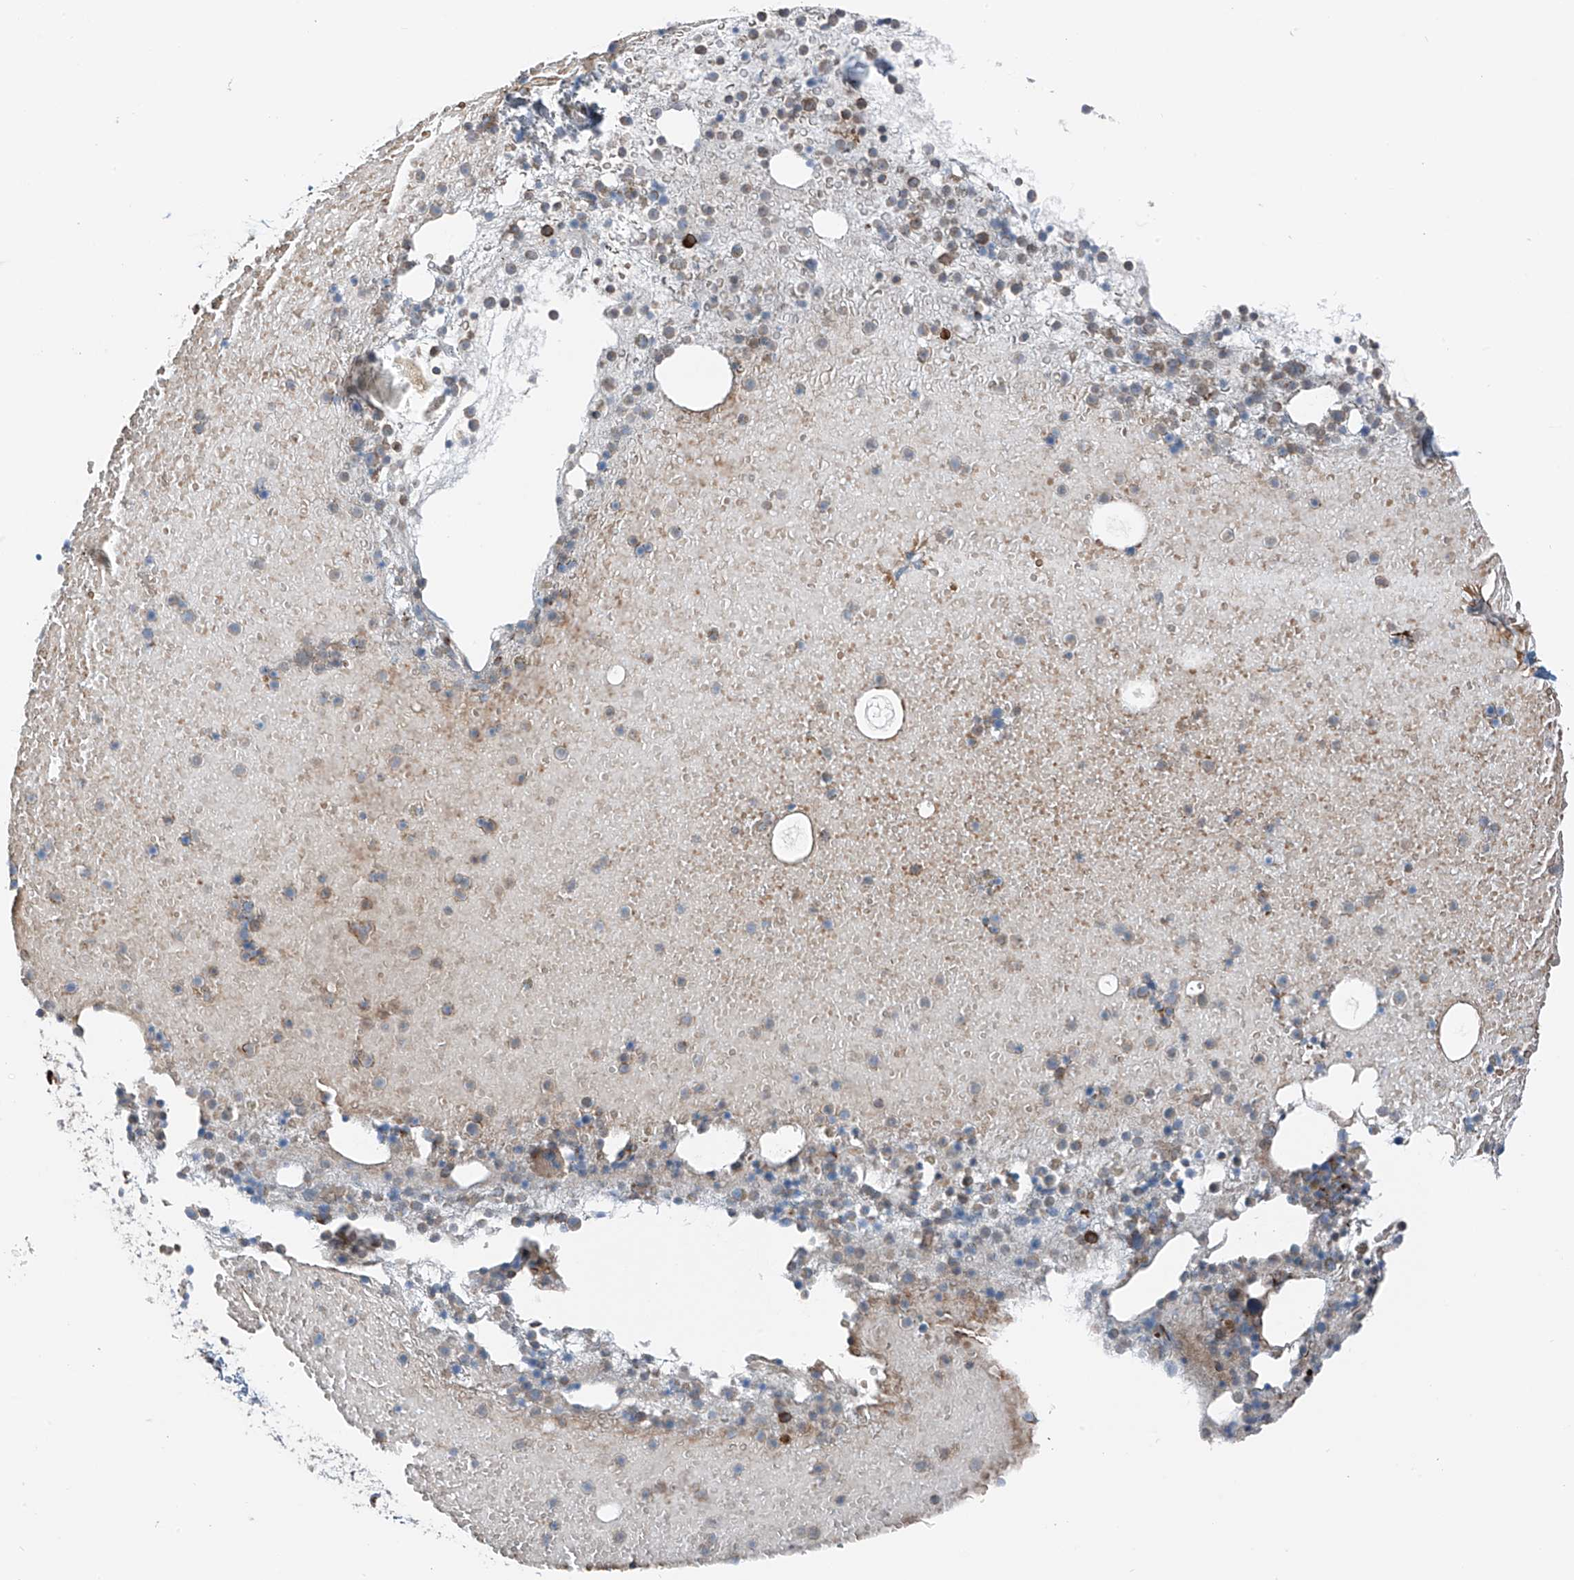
{"staining": {"intensity": "strong", "quantity": "<25%", "location": "cytoplasmic/membranous"}, "tissue": "bone marrow", "cell_type": "Hematopoietic cells", "image_type": "normal", "snomed": [{"axis": "morphology", "description": "Normal tissue, NOS"}, {"axis": "topography", "description": "Bone marrow"}], "caption": "The photomicrograph shows staining of normal bone marrow, revealing strong cytoplasmic/membranous protein expression (brown color) within hematopoietic cells. The protein is shown in brown color, while the nuclei are stained blue.", "gene": "ERLEC1", "patient": {"sex": "male", "age": 47}}